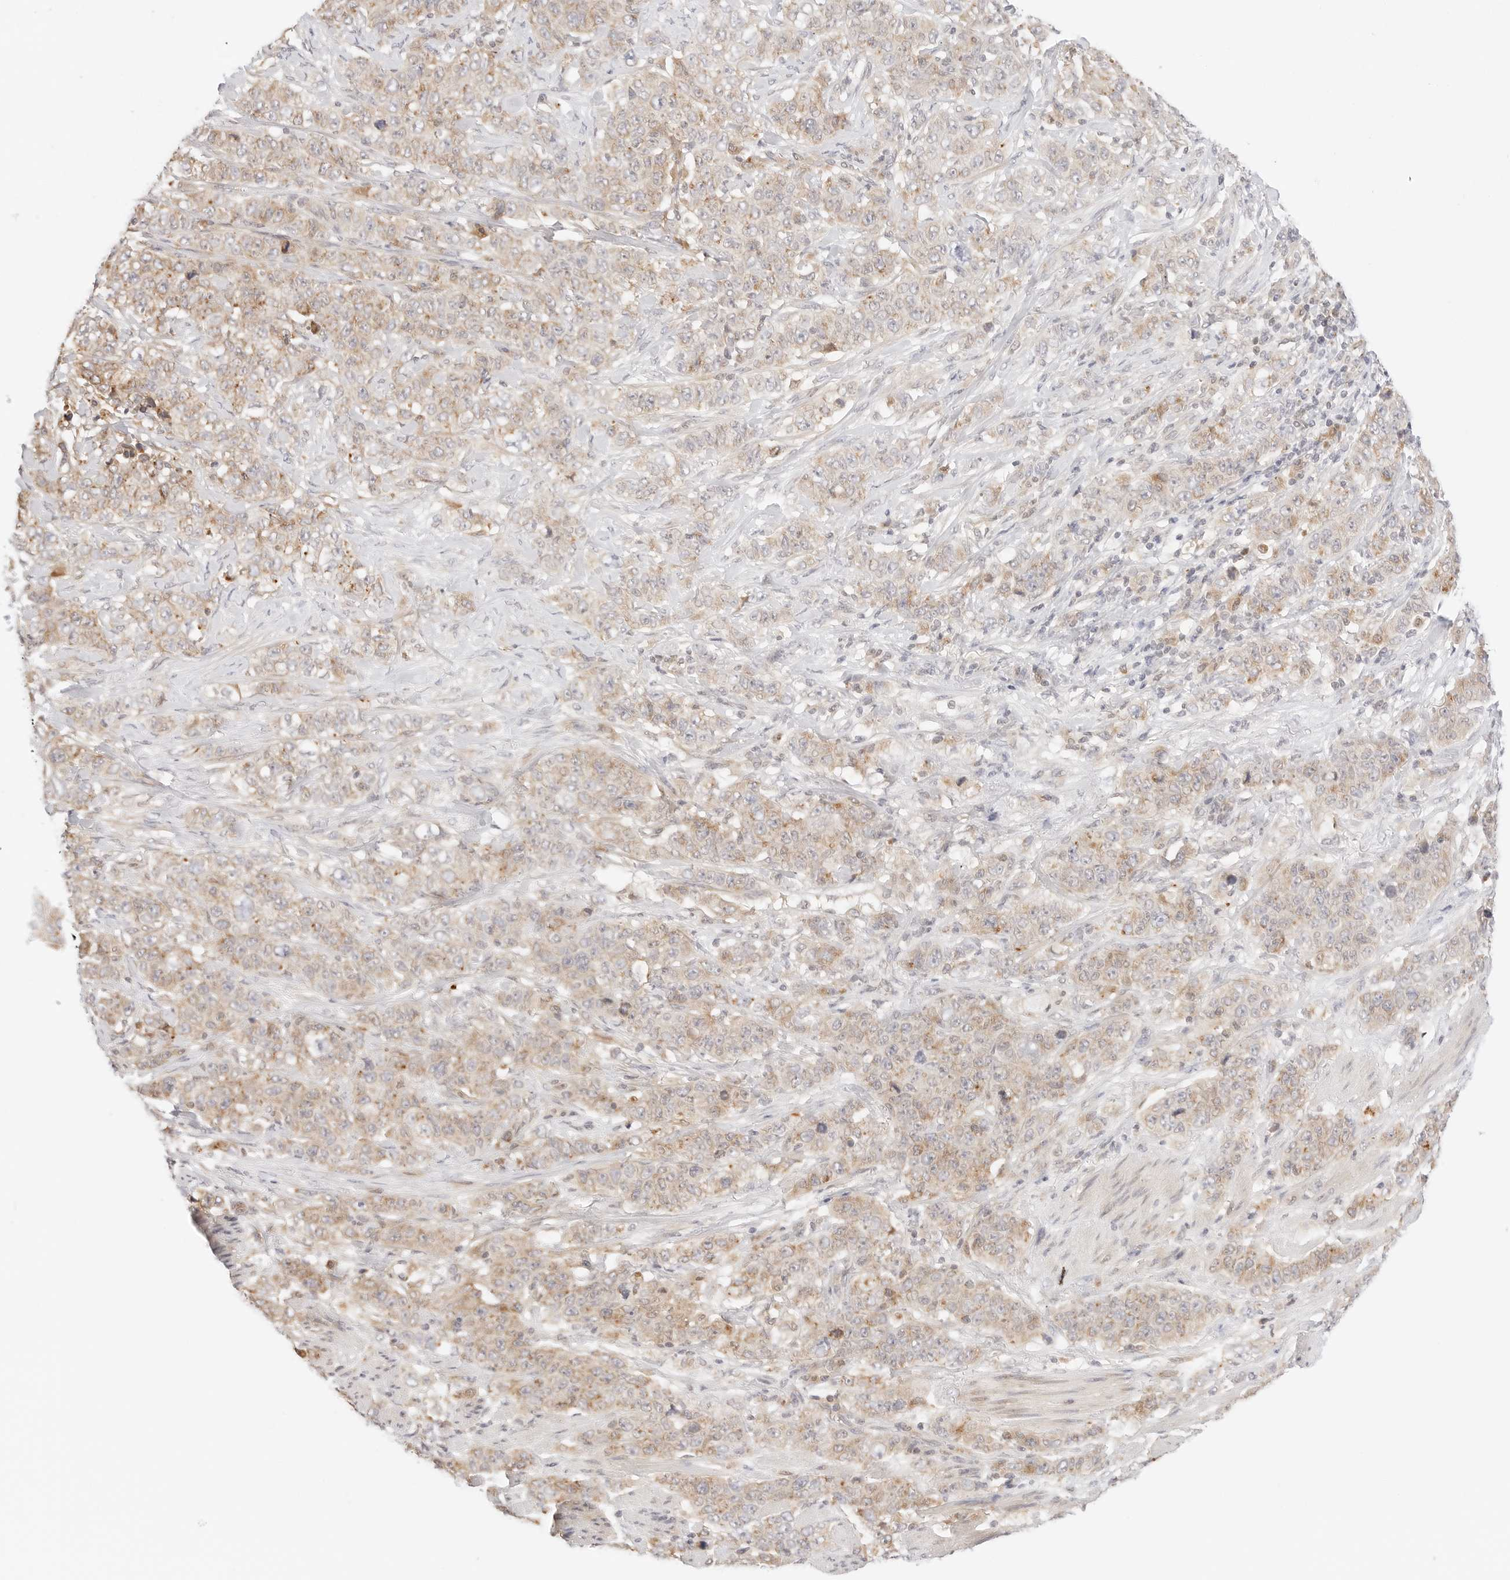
{"staining": {"intensity": "moderate", "quantity": "25%-75%", "location": "cytoplasmic/membranous"}, "tissue": "stomach cancer", "cell_type": "Tumor cells", "image_type": "cancer", "snomed": [{"axis": "morphology", "description": "Adenocarcinoma, NOS"}, {"axis": "topography", "description": "Stomach"}], "caption": "Immunohistochemical staining of human stomach adenocarcinoma shows moderate cytoplasmic/membranous protein positivity in about 25%-75% of tumor cells. (DAB IHC, brown staining for protein, blue staining for nuclei).", "gene": "ERO1B", "patient": {"sex": "male", "age": 48}}